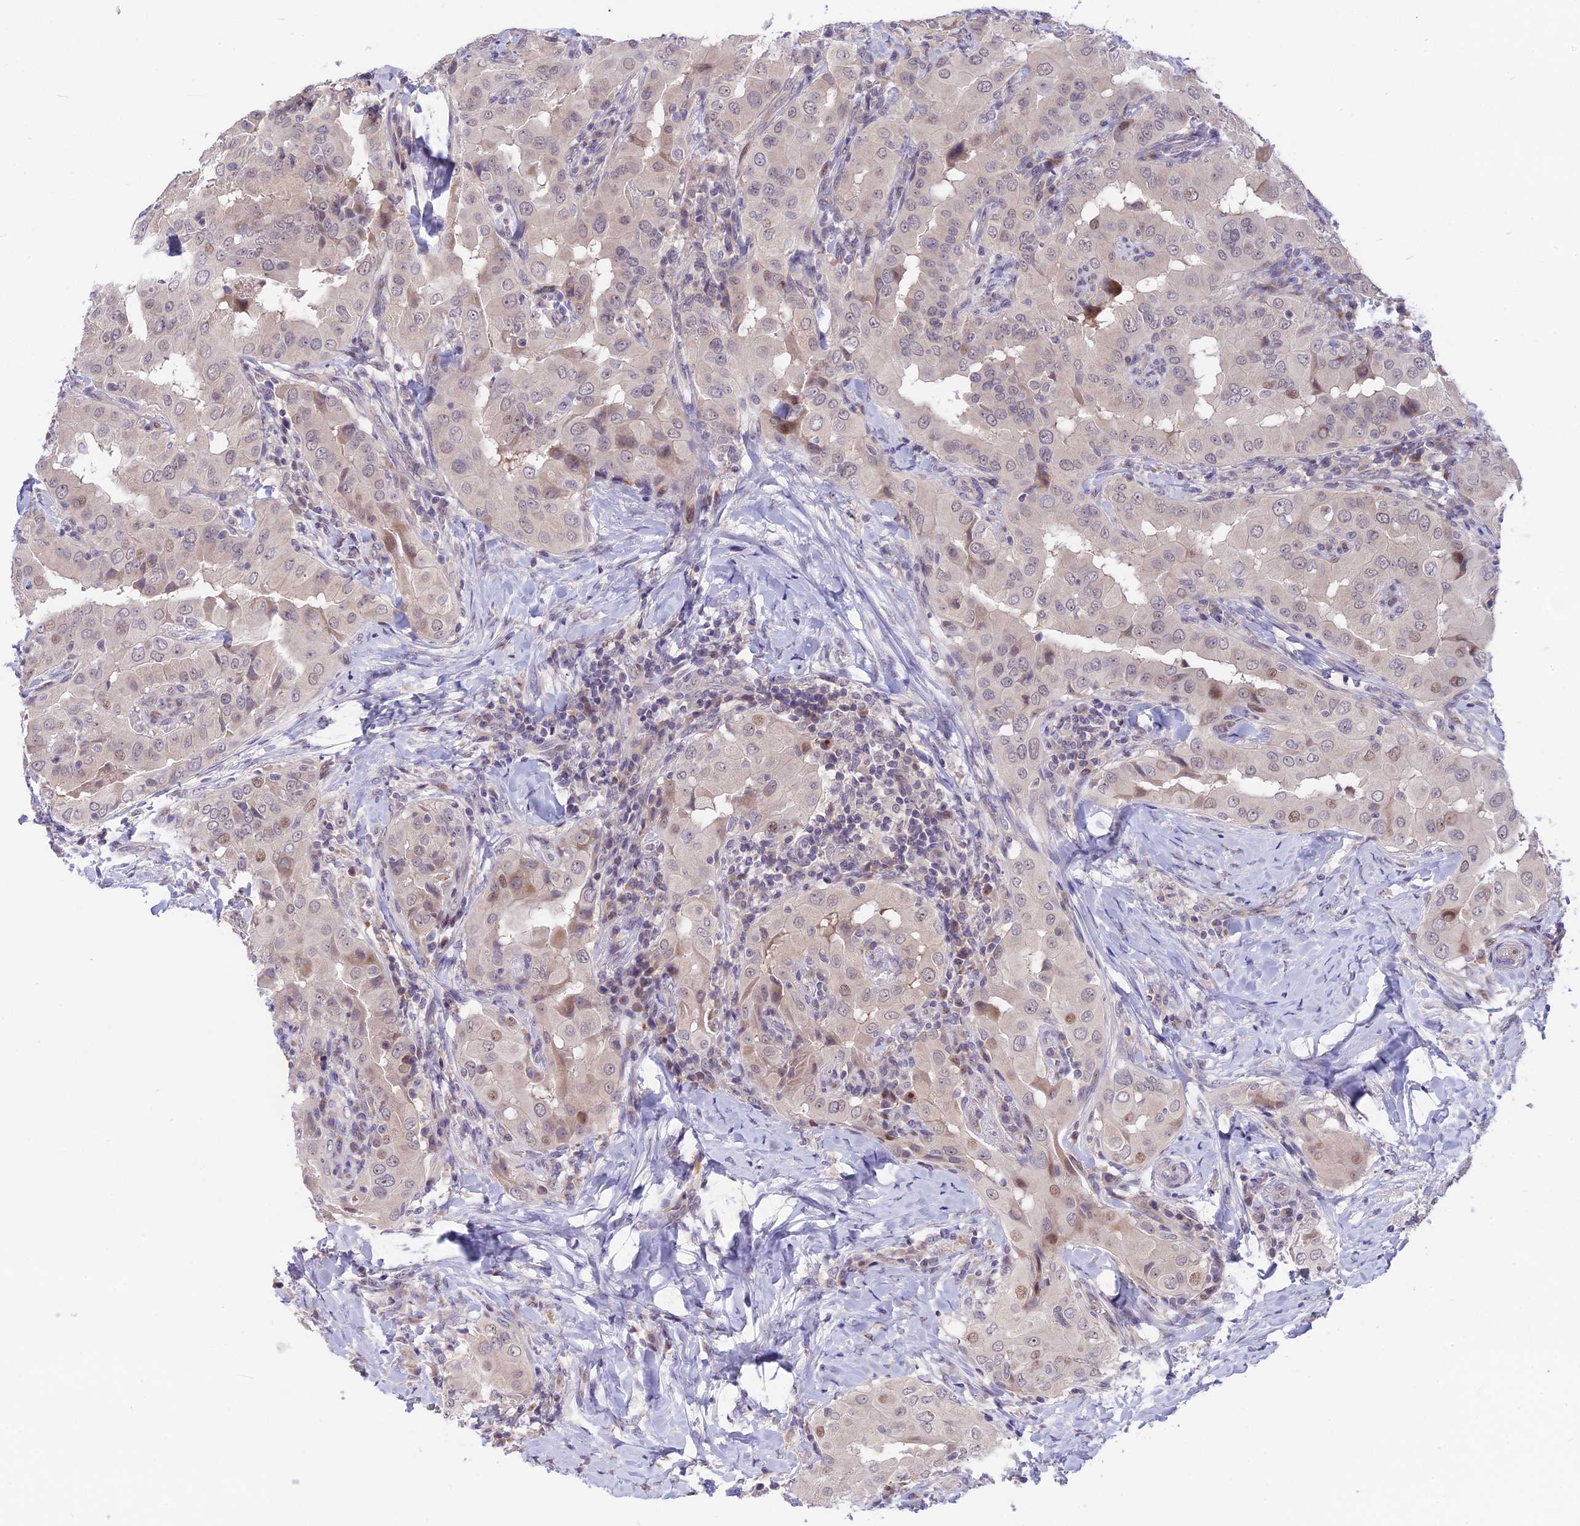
{"staining": {"intensity": "weak", "quantity": "<25%", "location": "nuclear"}, "tissue": "thyroid cancer", "cell_type": "Tumor cells", "image_type": "cancer", "snomed": [{"axis": "morphology", "description": "Papillary adenocarcinoma, NOS"}, {"axis": "topography", "description": "Thyroid gland"}], "caption": "High magnification brightfield microscopy of papillary adenocarcinoma (thyroid) stained with DAB (brown) and counterstained with hematoxylin (blue): tumor cells show no significant positivity. (IHC, brightfield microscopy, high magnification).", "gene": "ZNF837", "patient": {"sex": "male", "age": 33}}